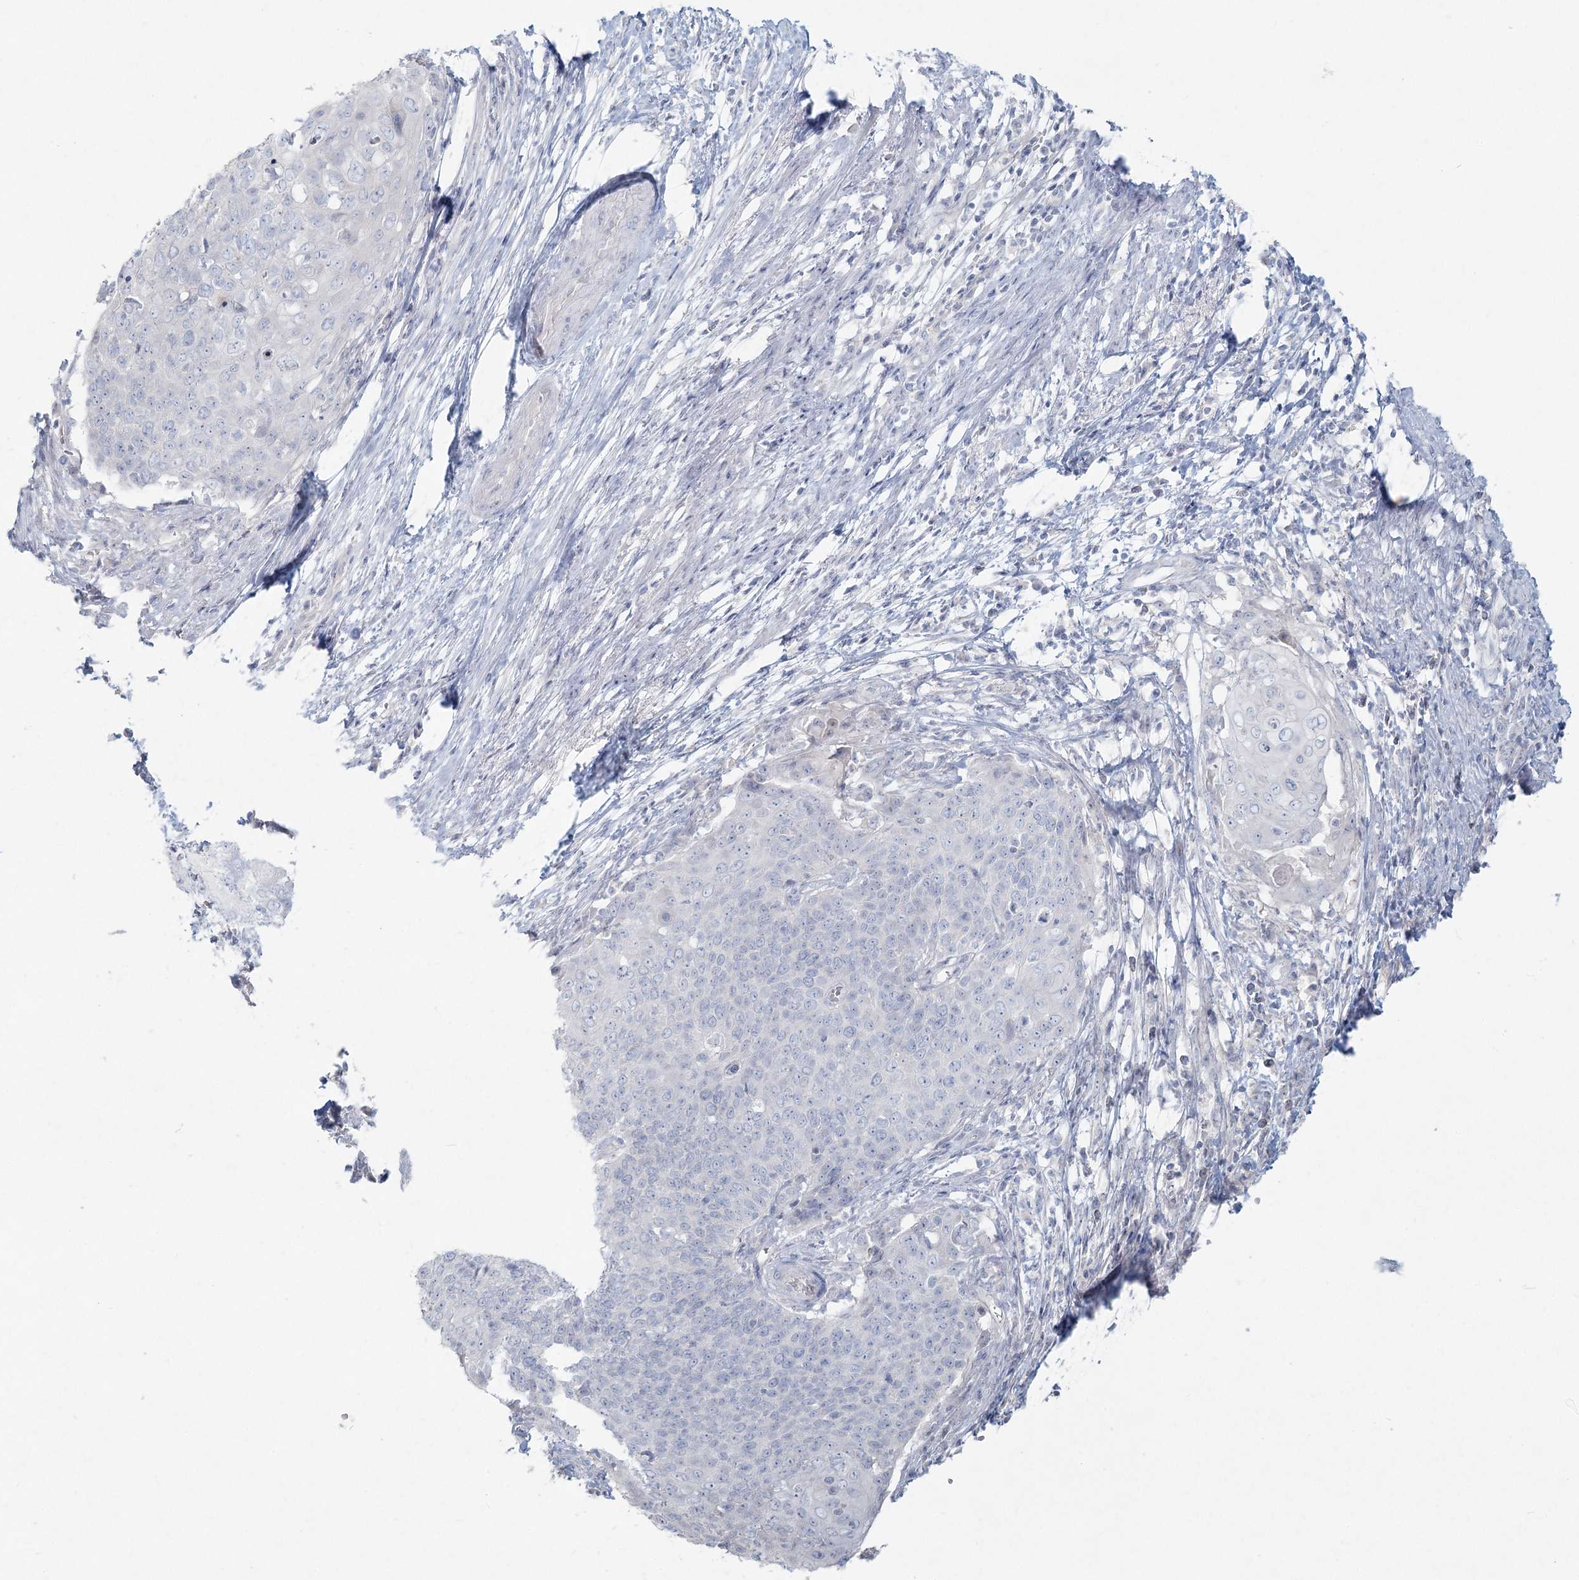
{"staining": {"intensity": "negative", "quantity": "none", "location": "none"}, "tissue": "cervical cancer", "cell_type": "Tumor cells", "image_type": "cancer", "snomed": [{"axis": "morphology", "description": "Squamous cell carcinoma, NOS"}, {"axis": "topography", "description": "Cervix"}], "caption": "A photomicrograph of human cervical cancer is negative for staining in tumor cells.", "gene": "LRP2BP", "patient": {"sex": "female", "age": 39}}